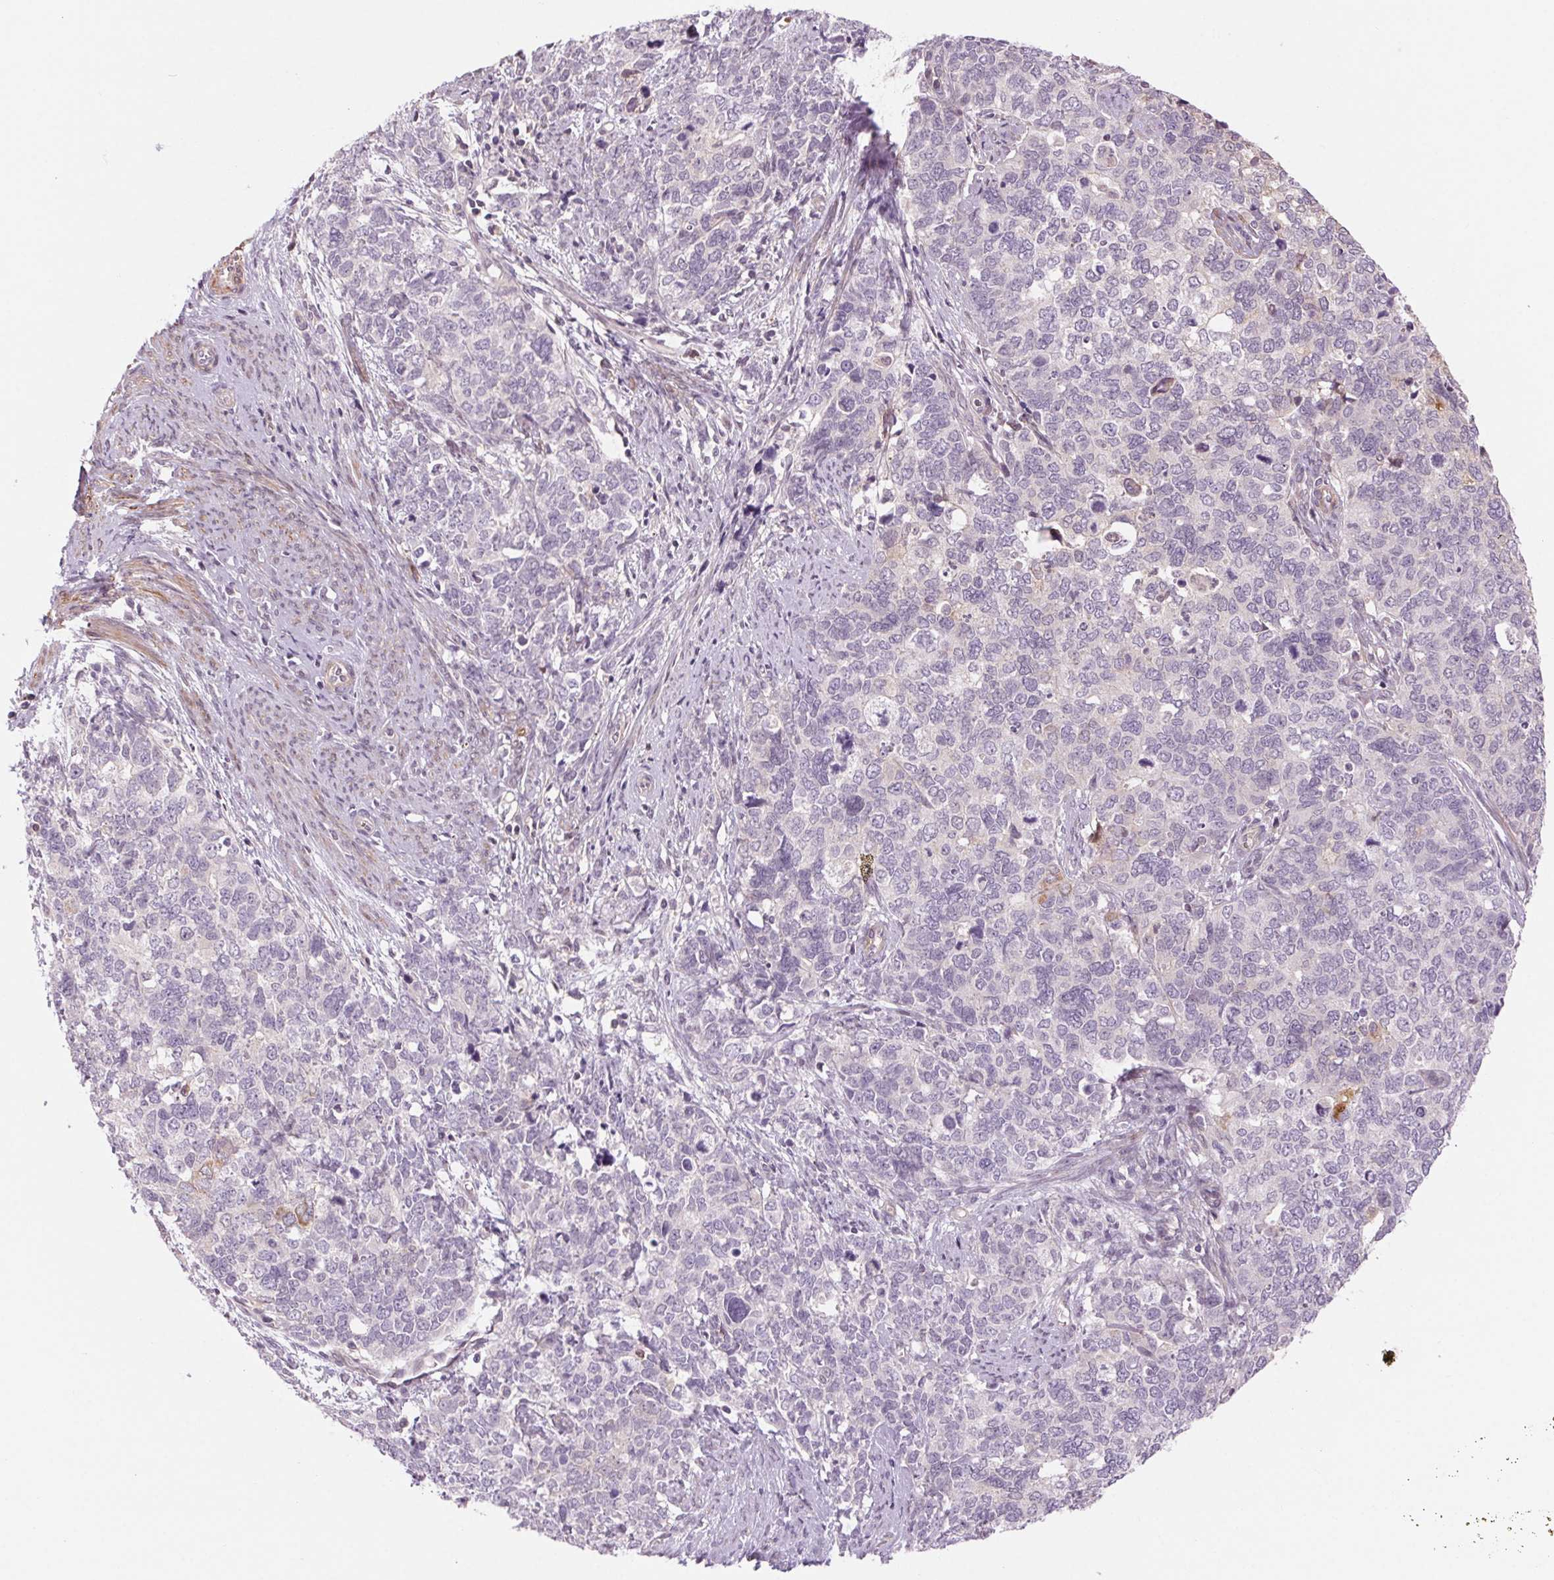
{"staining": {"intensity": "negative", "quantity": "none", "location": "none"}, "tissue": "cervical cancer", "cell_type": "Tumor cells", "image_type": "cancer", "snomed": [{"axis": "morphology", "description": "Squamous cell carcinoma, NOS"}, {"axis": "topography", "description": "Cervix"}], "caption": "This is an immunohistochemistry photomicrograph of cervical squamous cell carcinoma. There is no positivity in tumor cells.", "gene": "HHLA2", "patient": {"sex": "female", "age": 63}}